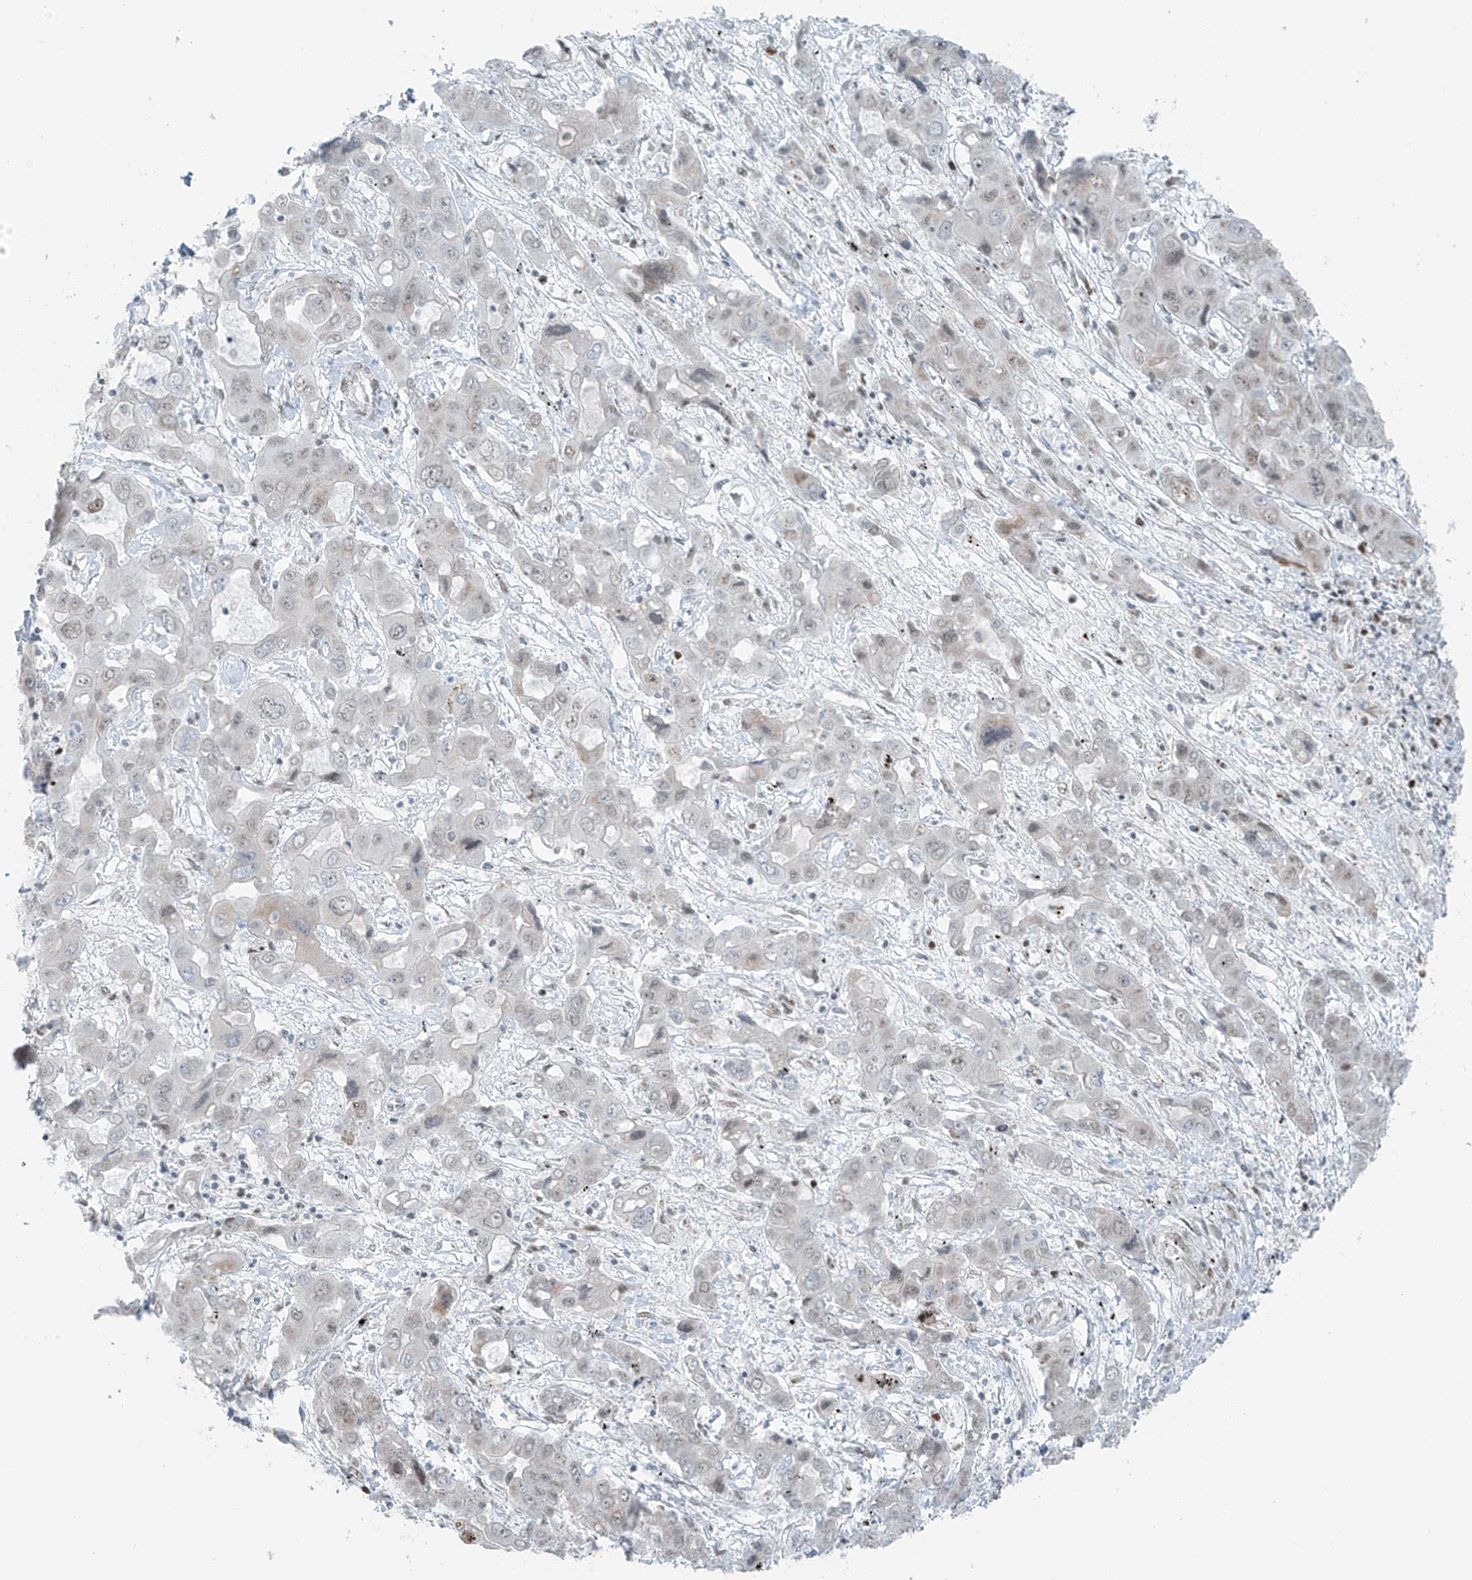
{"staining": {"intensity": "weak", "quantity": "<25%", "location": "nuclear"}, "tissue": "liver cancer", "cell_type": "Tumor cells", "image_type": "cancer", "snomed": [{"axis": "morphology", "description": "Cholangiocarcinoma"}, {"axis": "topography", "description": "Liver"}], "caption": "A histopathology image of liver cancer (cholangiocarcinoma) stained for a protein exhibits no brown staining in tumor cells.", "gene": "WRNIP1", "patient": {"sex": "male", "age": 67}}